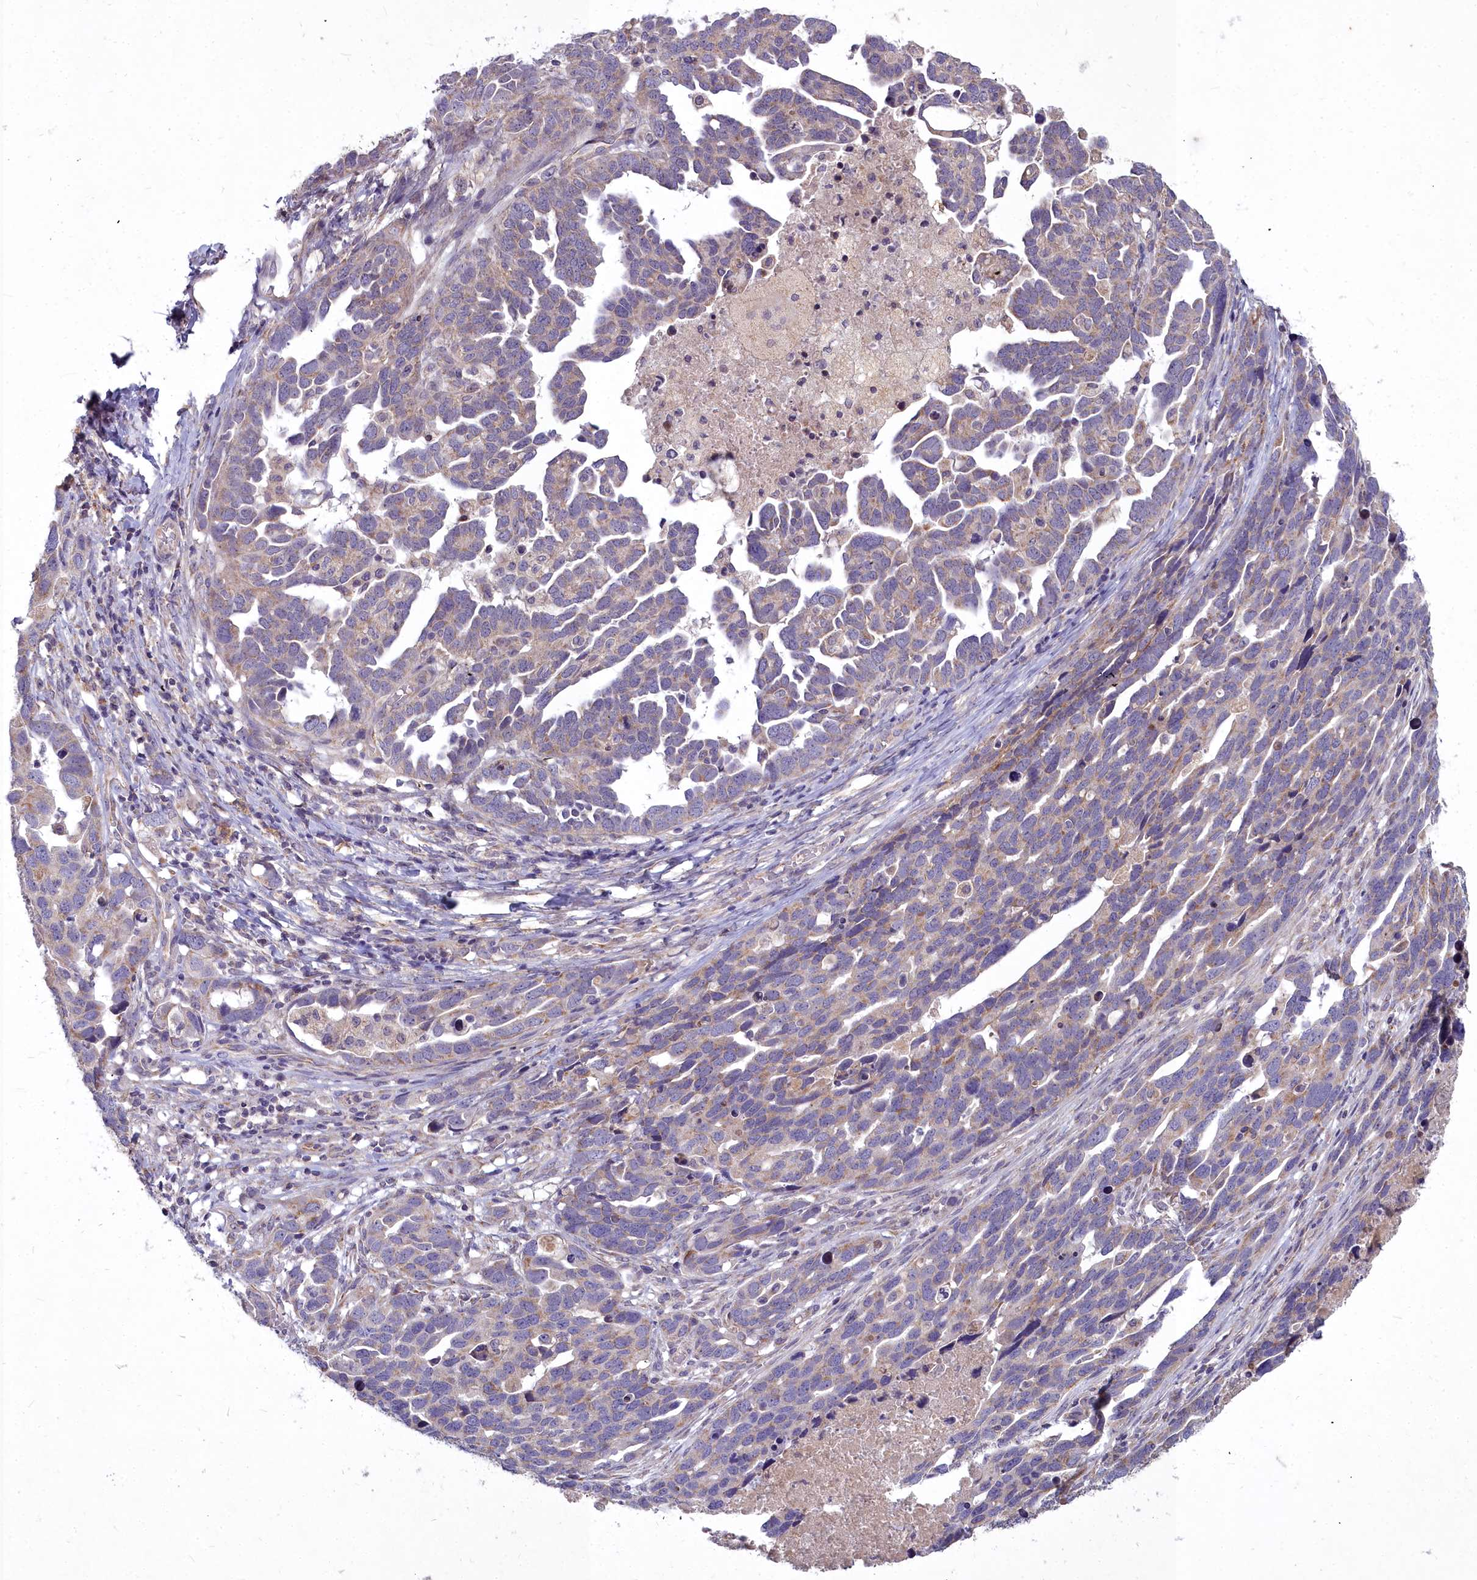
{"staining": {"intensity": "weak", "quantity": "25%-75%", "location": "cytoplasmic/membranous"}, "tissue": "ovarian cancer", "cell_type": "Tumor cells", "image_type": "cancer", "snomed": [{"axis": "morphology", "description": "Cystadenocarcinoma, serous, NOS"}, {"axis": "topography", "description": "Ovary"}], "caption": "IHC micrograph of neoplastic tissue: human ovarian cancer (serous cystadenocarcinoma) stained using IHC exhibits low levels of weak protein expression localized specifically in the cytoplasmic/membranous of tumor cells, appearing as a cytoplasmic/membranous brown color.", "gene": "MICU2", "patient": {"sex": "female", "age": 54}}